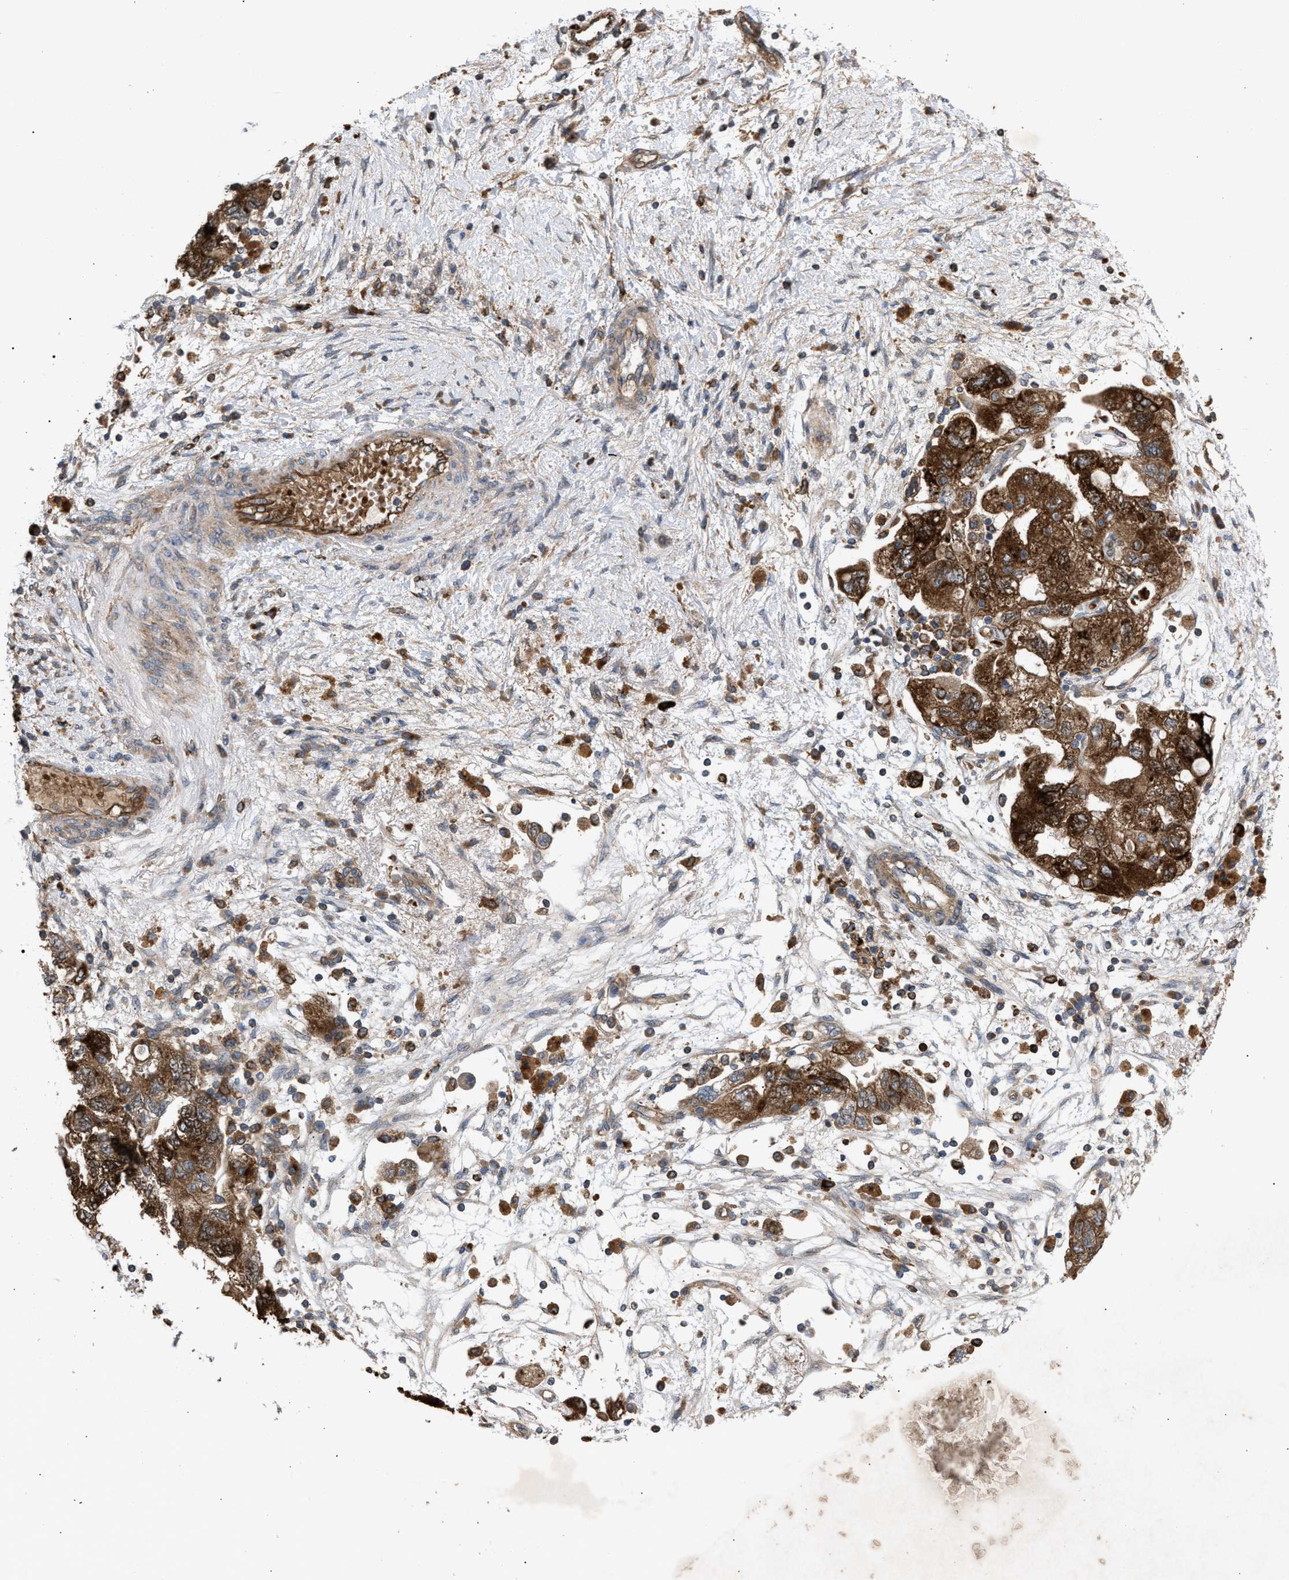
{"staining": {"intensity": "strong", "quantity": ">75%", "location": "cytoplasmic/membranous"}, "tissue": "ovarian cancer", "cell_type": "Tumor cells", "image_type": "cancer", "snomed": [{"axis": "morphology", "description": "Carcinoma, NOS"}, {"axis": "morphology", "description": "Cystadenocarcinoma, serous, NOS"}, {"axis": "topography", "description": "Ovary"}], "caption": "Tumor cells reveal strong cytoplasmic/membranous staining in about >75% of cells in ovarian cancer.", "gene": "GCC1", "patient": {"sex": "female", "age": 69}}